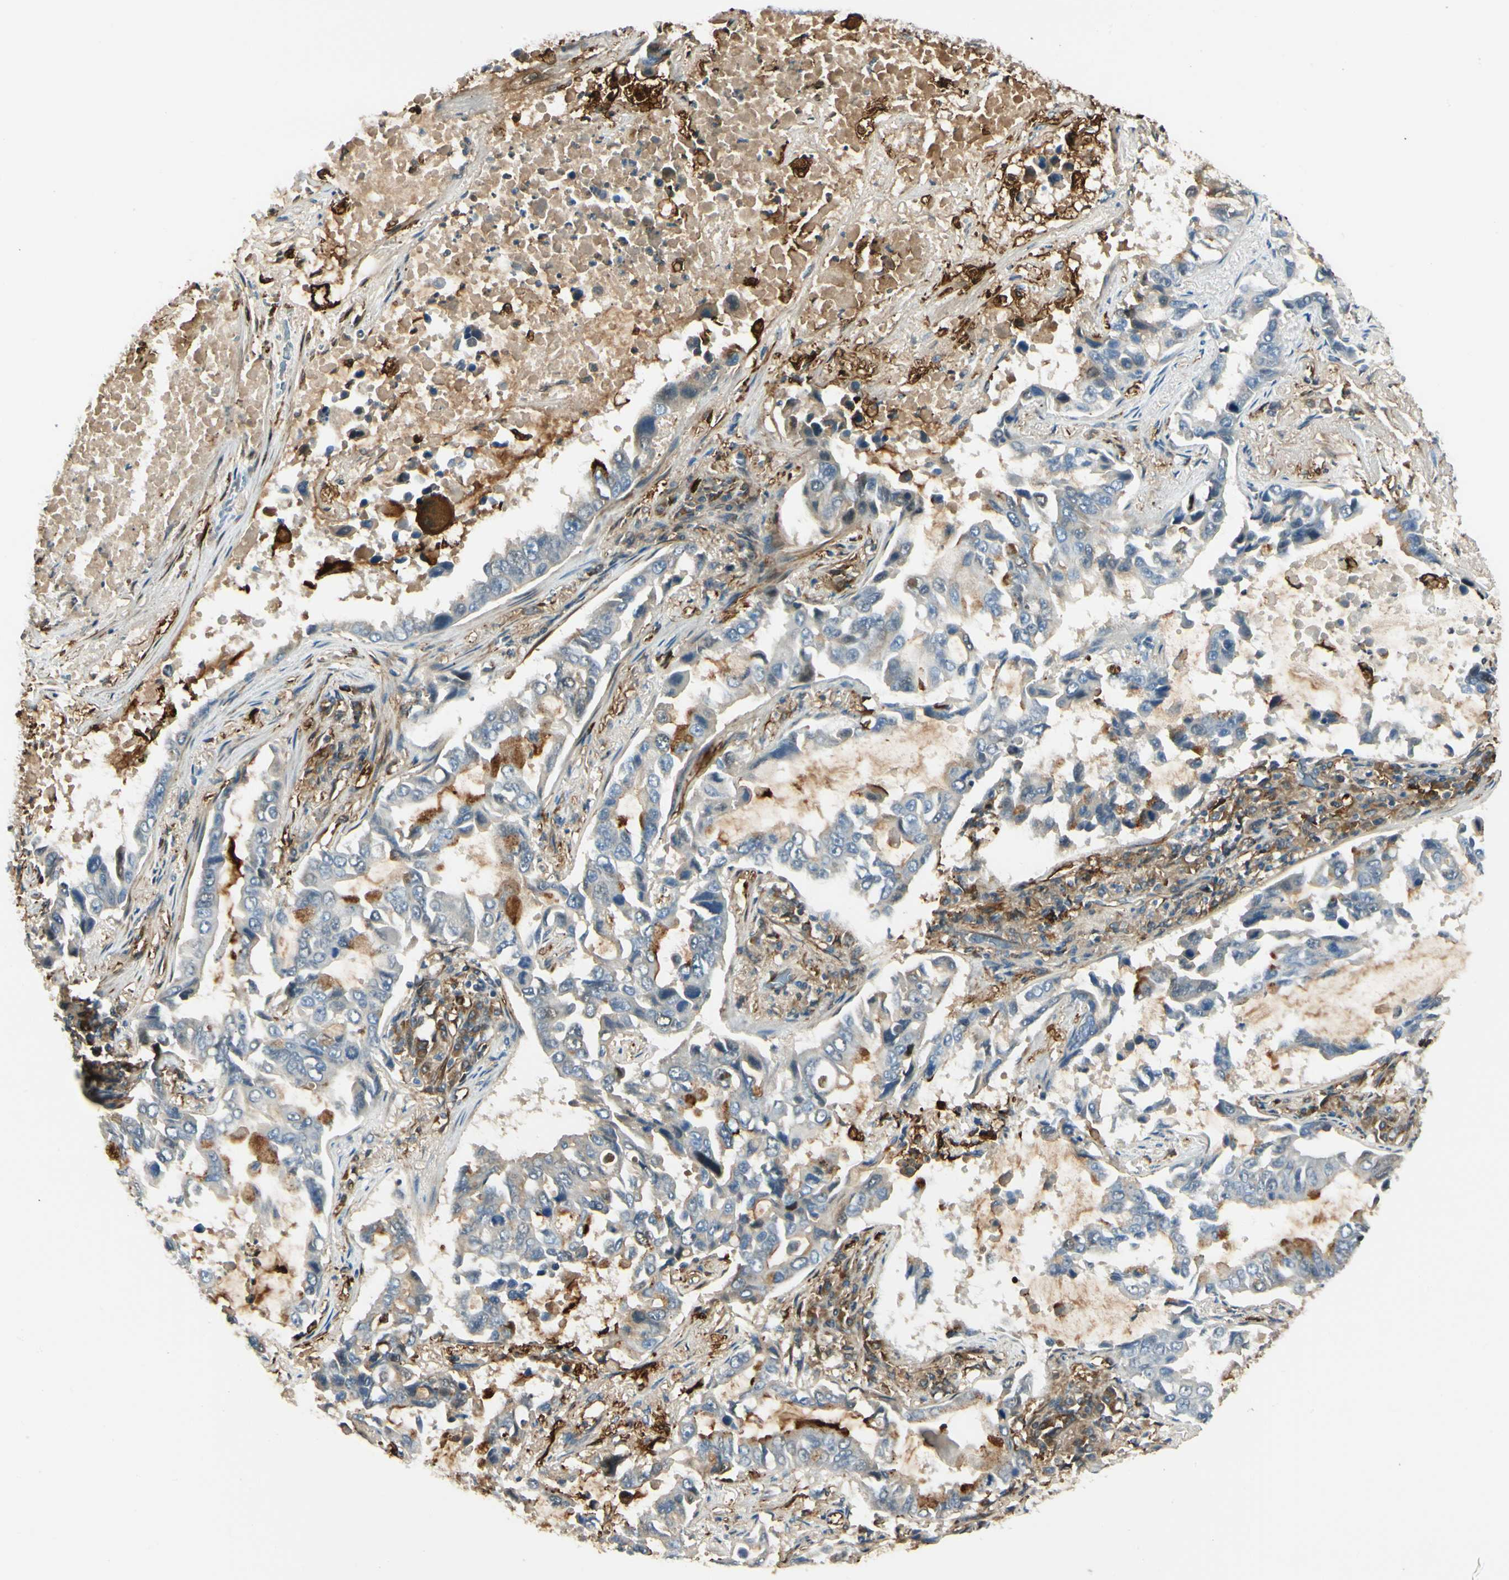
{"staining": {"intensity": "negative", "quantity": "none", "location": "none"}, "tissue": "lung cancer", "cell_type": "Tumor cells", "image_type": "cancer", "snomed": [{"axis": "morphology", "description": "Adenocarcinoma, NOS"}, {"axis": "topography", "description": "Lung"}], "caption": "Protein analysis of adenocarcinoma (lung) exhibits no significant positivity in tumor cells.", "gene": "FTH1", "patient": {"sex": "male", "age": 64}}